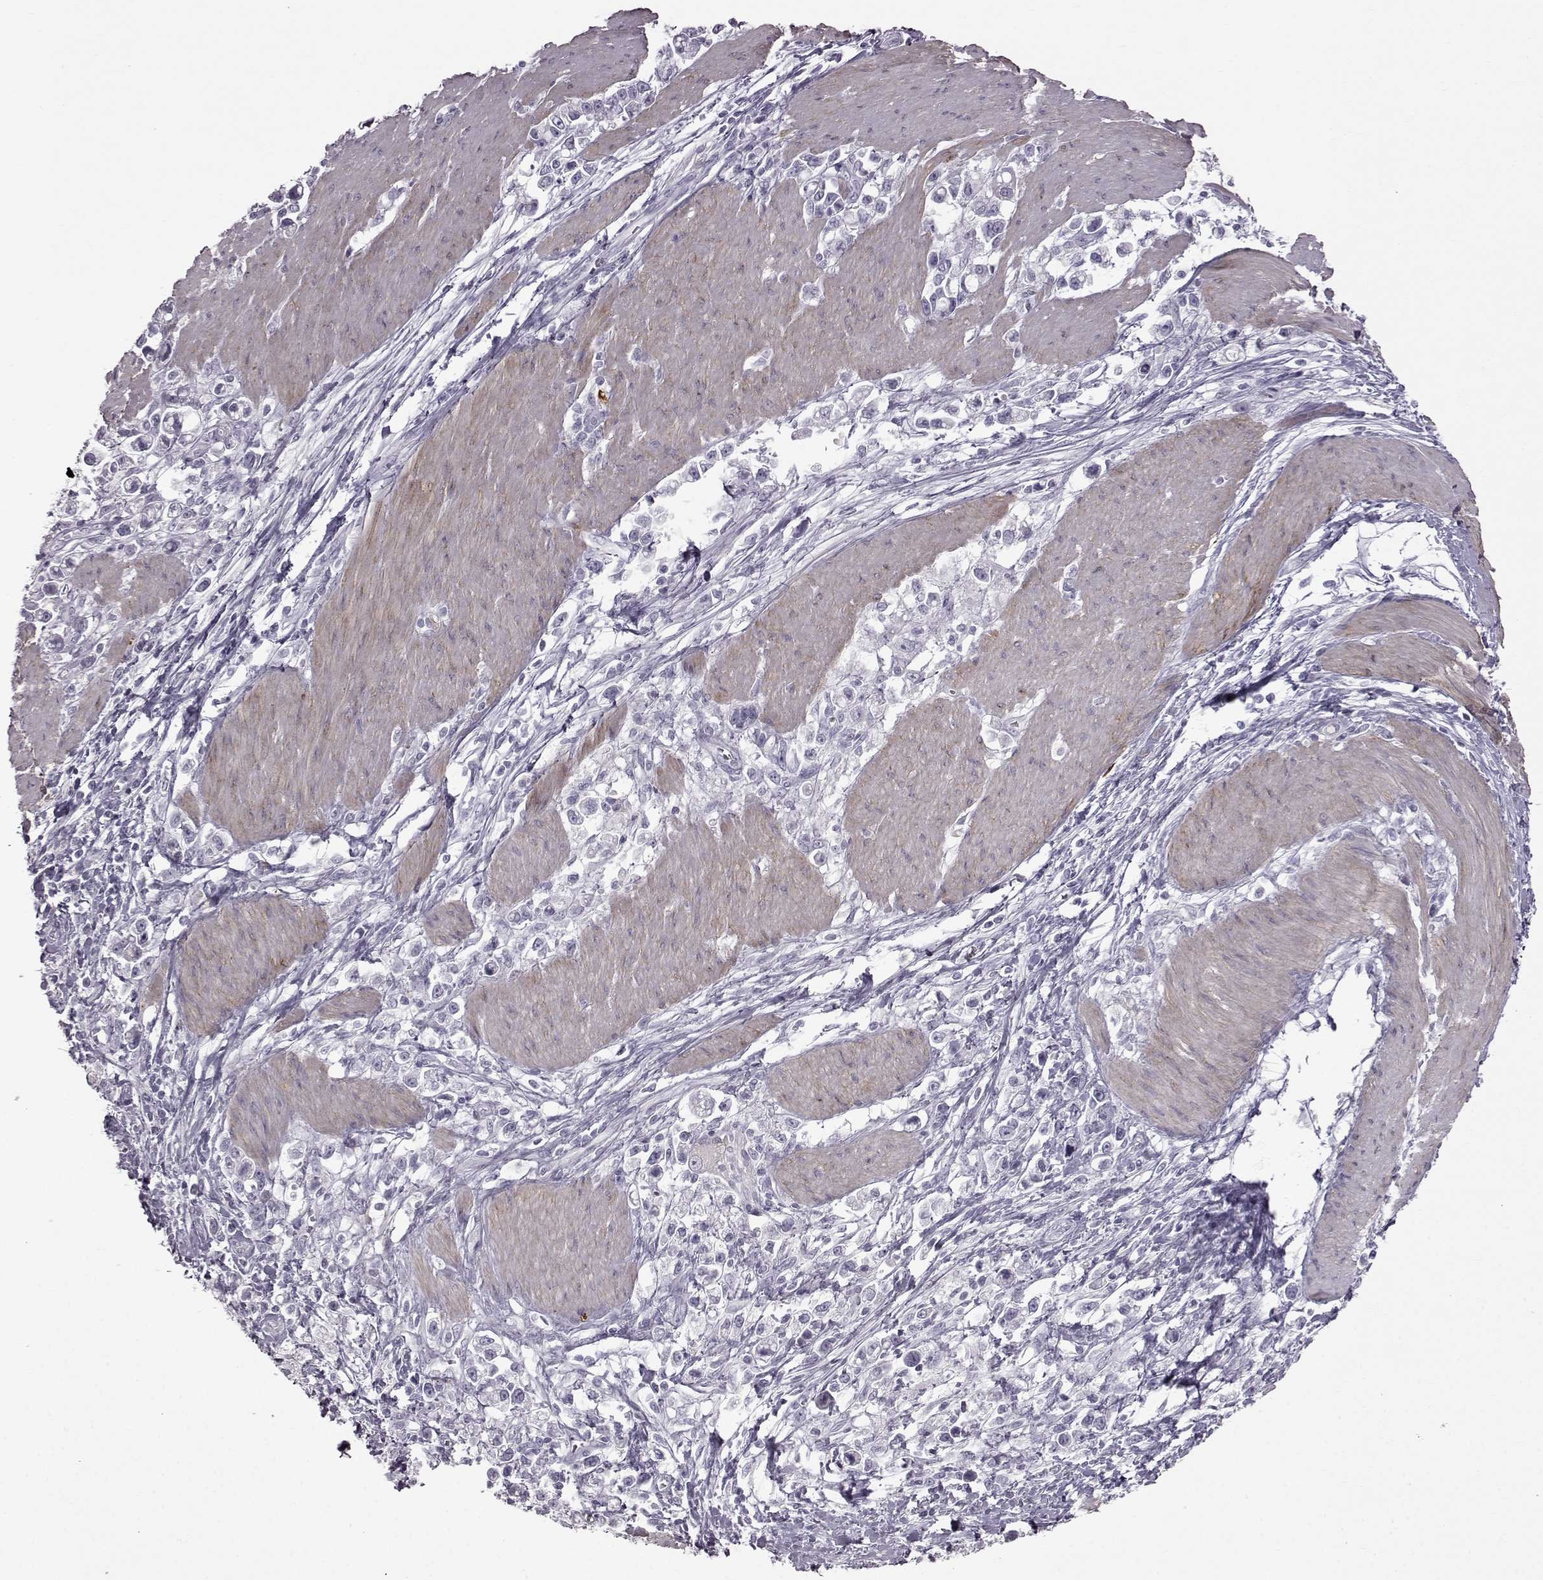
{"staining": {"intensity": "negative", "quantity": "none", "location": "none"}, "tissue": "stomach cancer", "cell_type": "Tumor cells", "image_type": "cancer", "snomed": [{"axis": "morphology", "description": "Adenocarcinoma, NOS"}, {"axis": "topography", "description": "Stomach"}], "caption": "IHC image of human adenocarcinoma (stomach) stained for a protein (brown), which shows no staining in tumor cells. (Immunohistochemistry (ihc), brightfield microscopy, high magnification).", "gene": "SLC28A2", "patient": {"sex": "male", "age": 63}}